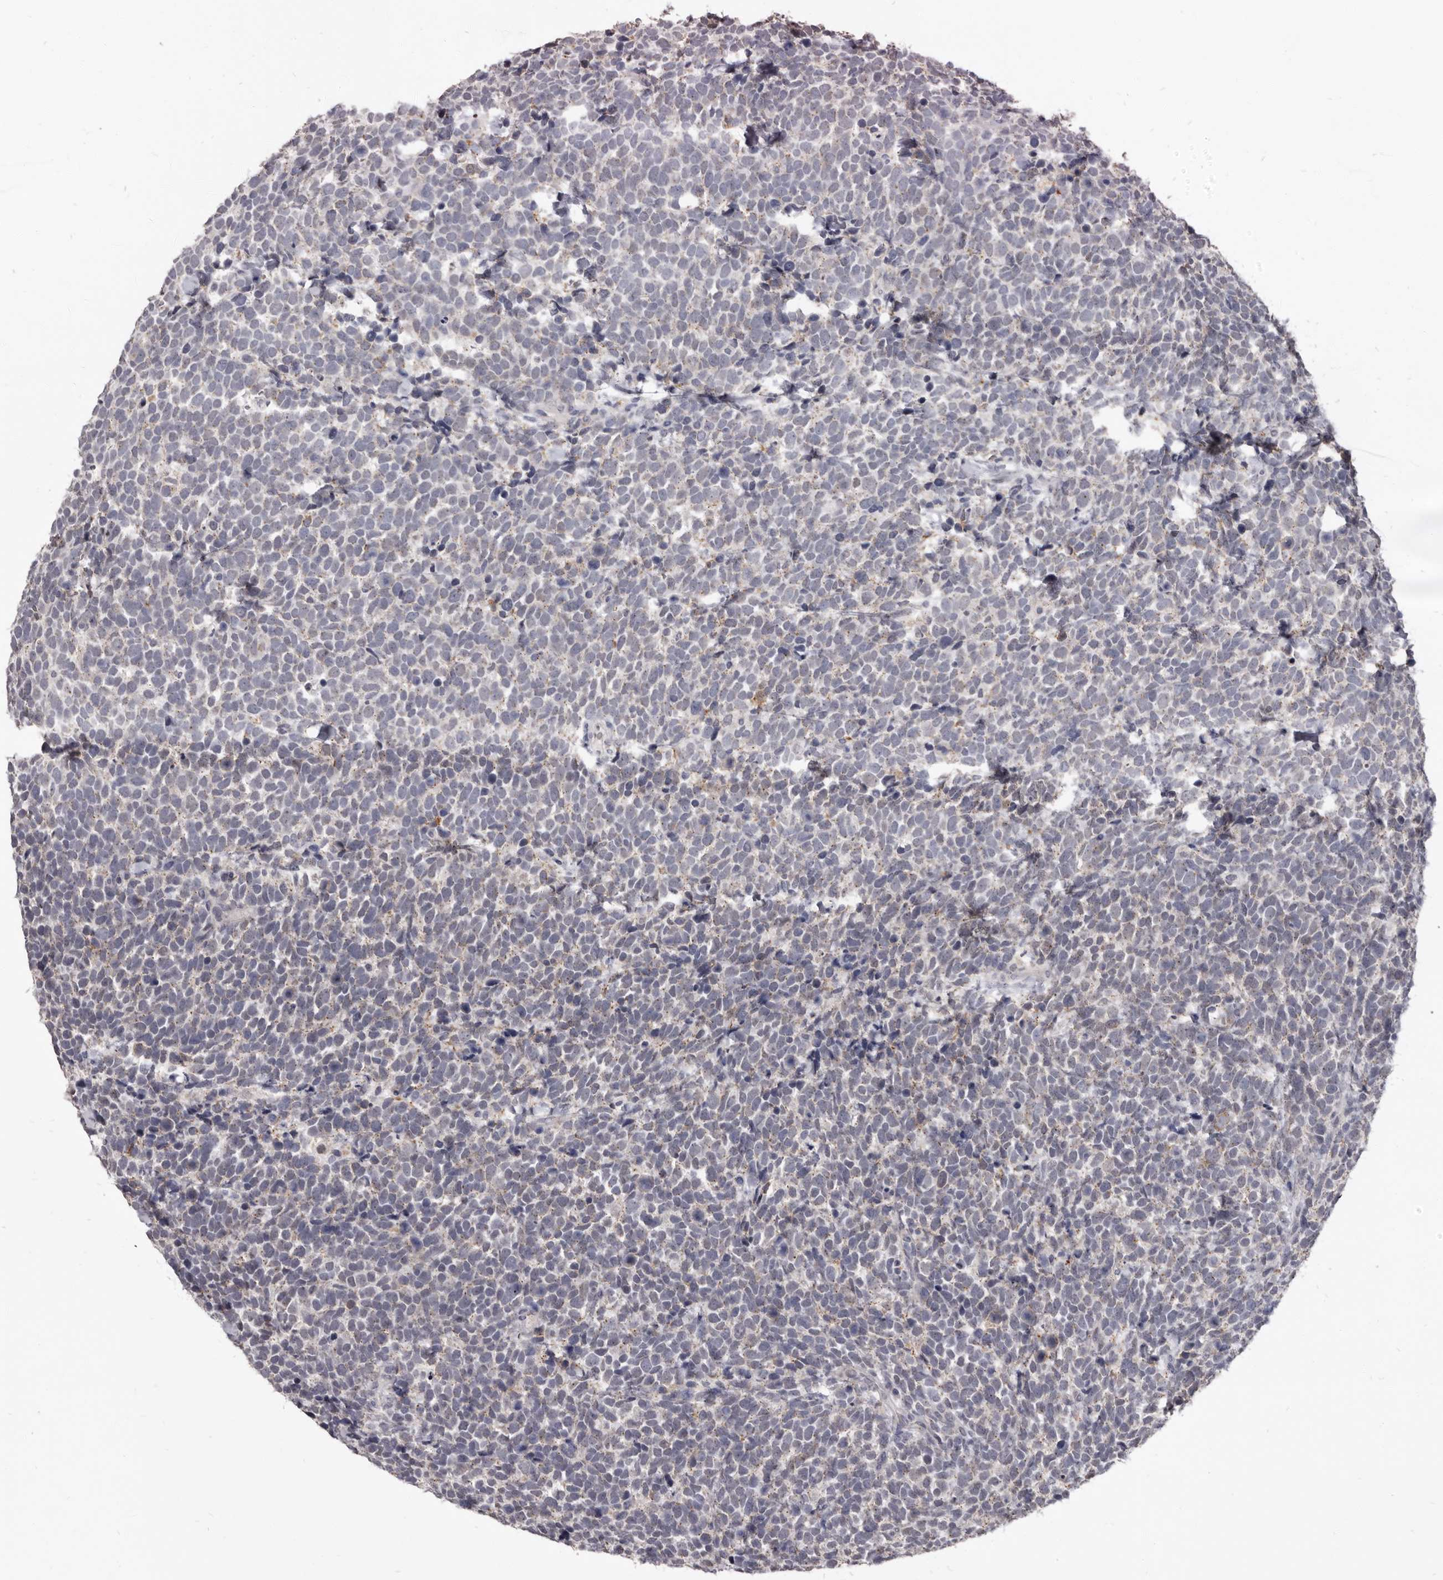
{"staining": {"intensity": "weak", "quantity": "<25%", "location": "cytoplasmic/membranous"}, "tissue": "urothelial cancer", "cell_type": "Tumor cells", "image_type": "cancer", "snomed": [{"axis": "morphology", "description": "Urothelial carcinoma, High grade"}, {"axis": "topography", "description": "Urinary bladder"}], "caption": "A high-resolution histopathology image shows immunohistochemistry (IHC) staining of high-grade urothelial carcinoma, which reveals no significant expression in tumor cells.", "gene": "CGN", "patient": {"sex": "female", "age": 82}}